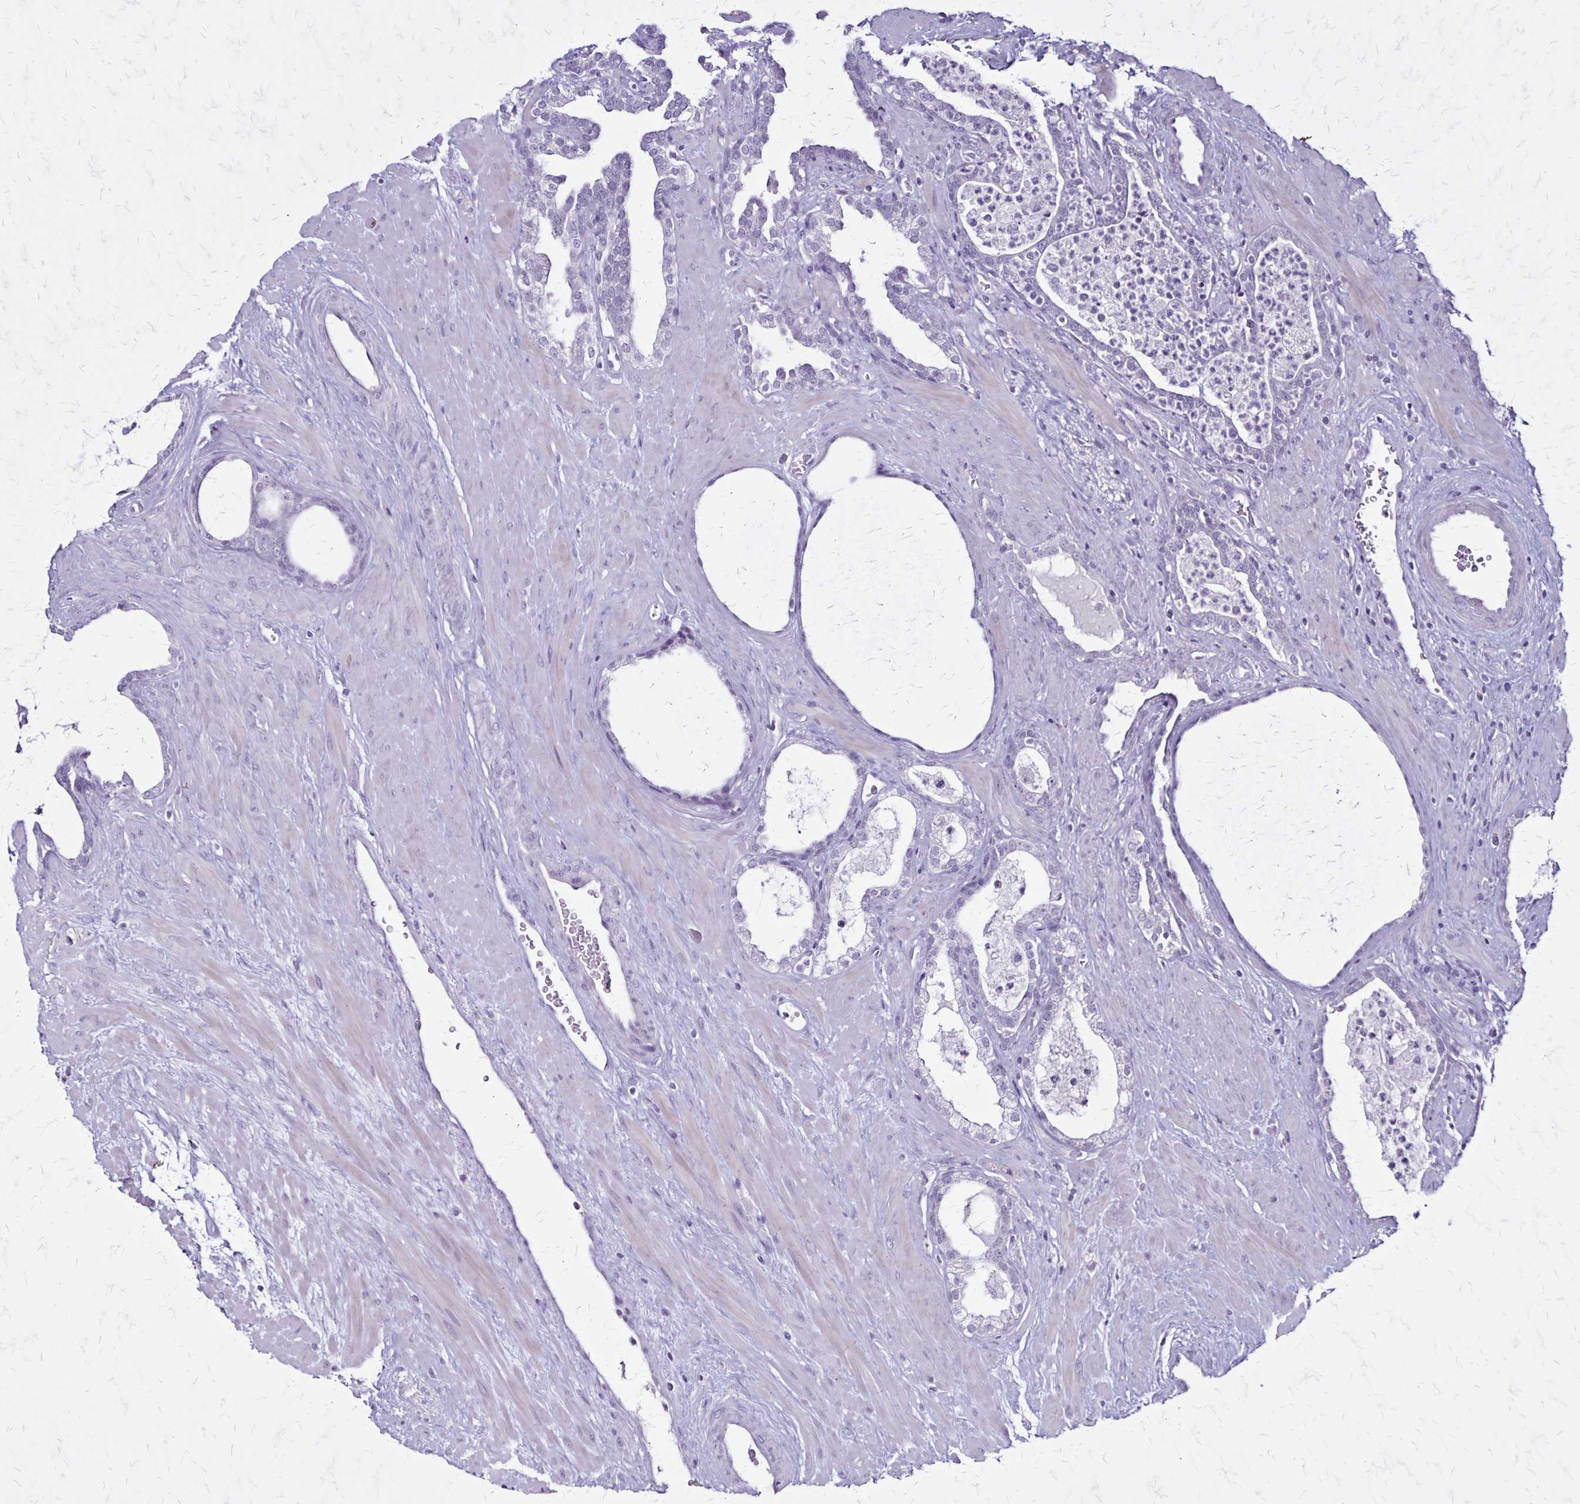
{"staining": {"intensity": "negative", "quantity": "none", "location": "none"}, "tissue": "prostate cancer", "cell_type": "Tumor cells", "image_type": "cancer", "snomed": [{"axis": "morphology", "description": "Adenocarcinoma, Low grade"}, {"axis": "topography", "description": "Prostate"}], "caption": "There is no significant positivity in tumor cells of prostate cancer.", "gene": "PLXNA4", "patient": {"sex": "male", "age": 62}}